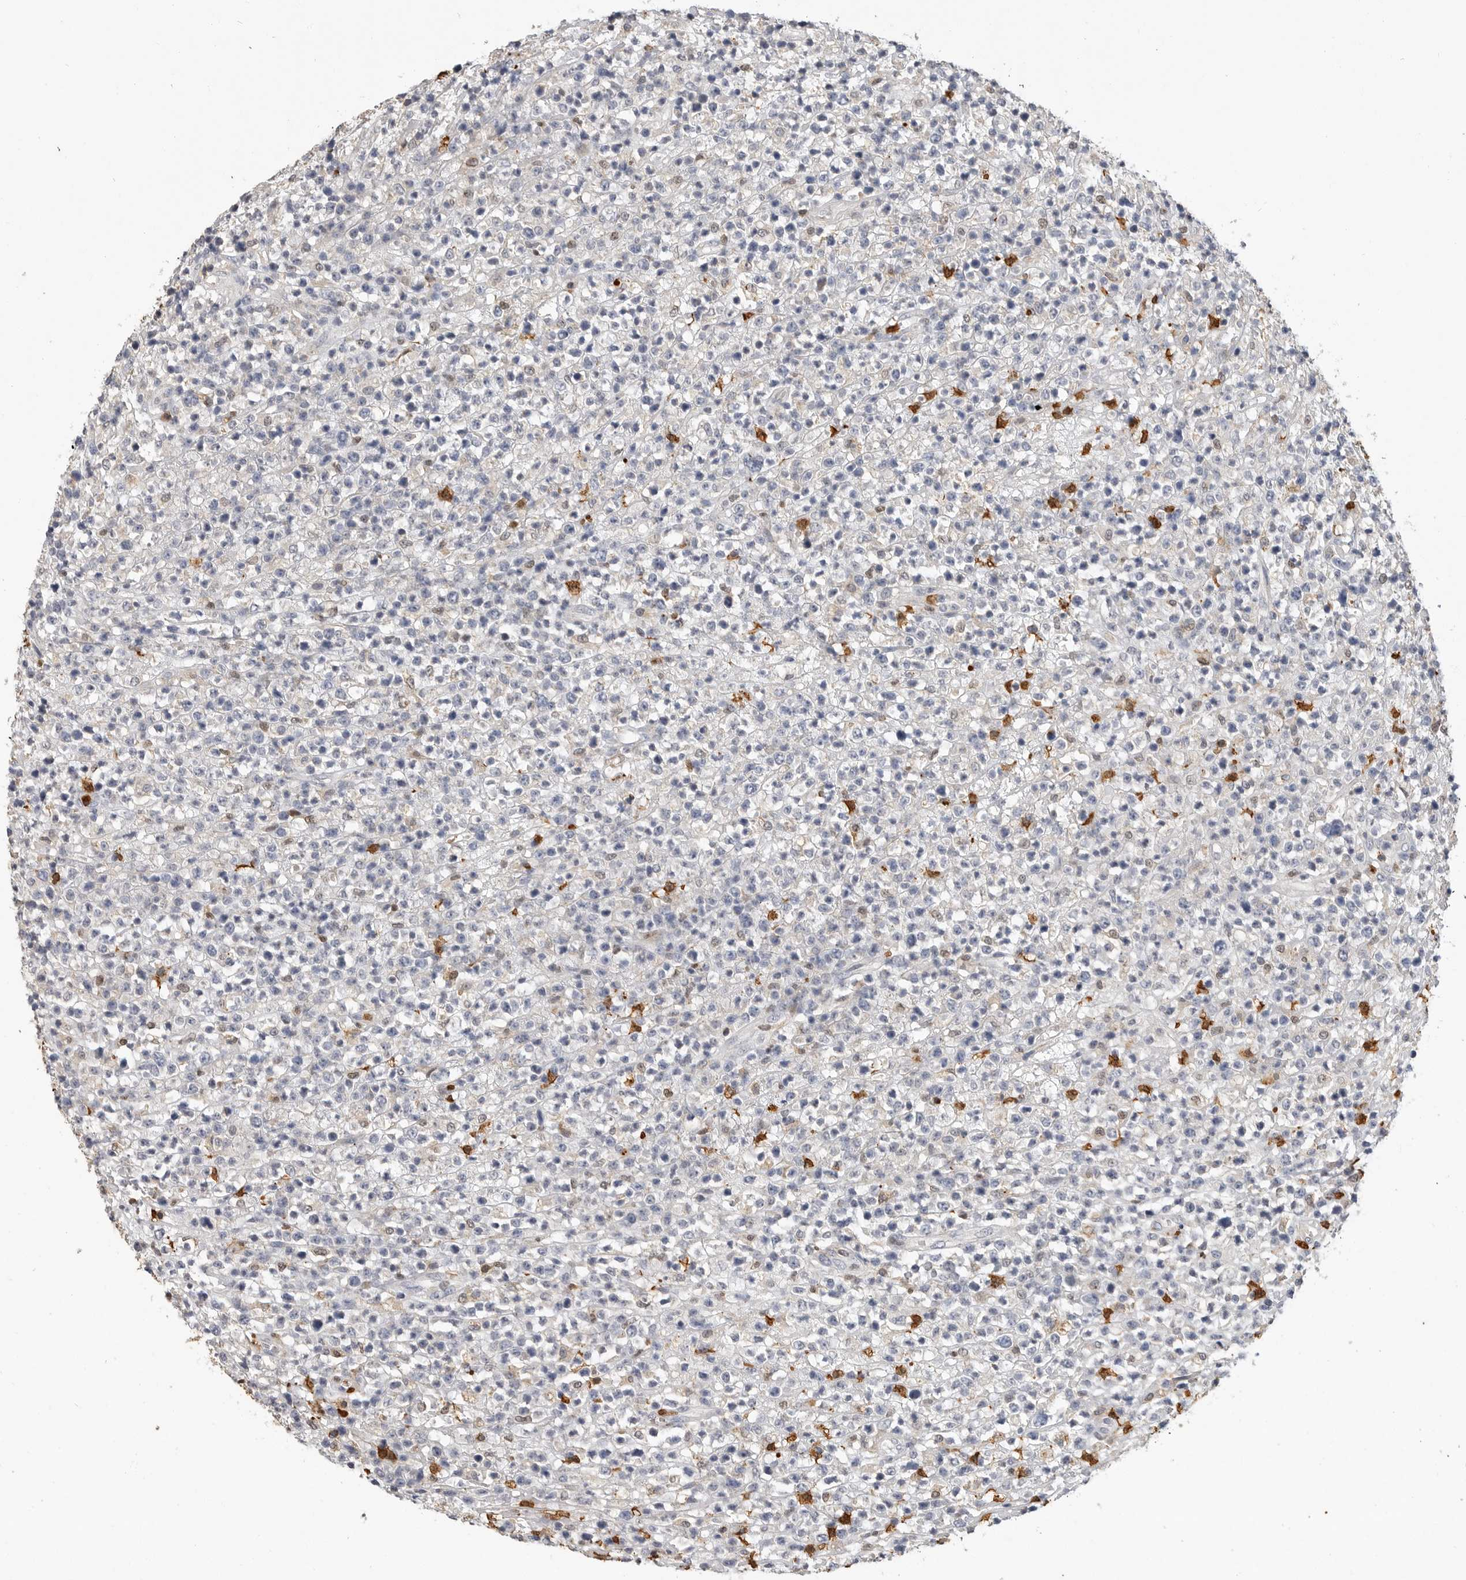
{"staining": {"intensity": "negative", "quantity": "none", "location": "none"}, "tissue": "lymphoma", "cell_type": "Tumor cells", "image_type": "cancer", "snomed": [{"axis": "morphology", "description": "Malignant lymphoma, non-Hodgkin's type, High grade"}, {"axis": "topography", "description": "Colon"}], "caption": "Tumor cells show no significant staining in high-grade malignant lymphoma, non-Hodgkin's type. (DAB (3,3'-diaminobenzidine) immunohistochemistry (IHC), high magnification).", "gene": "LTBR", "patient": {"sex": "female", "age": 53}}